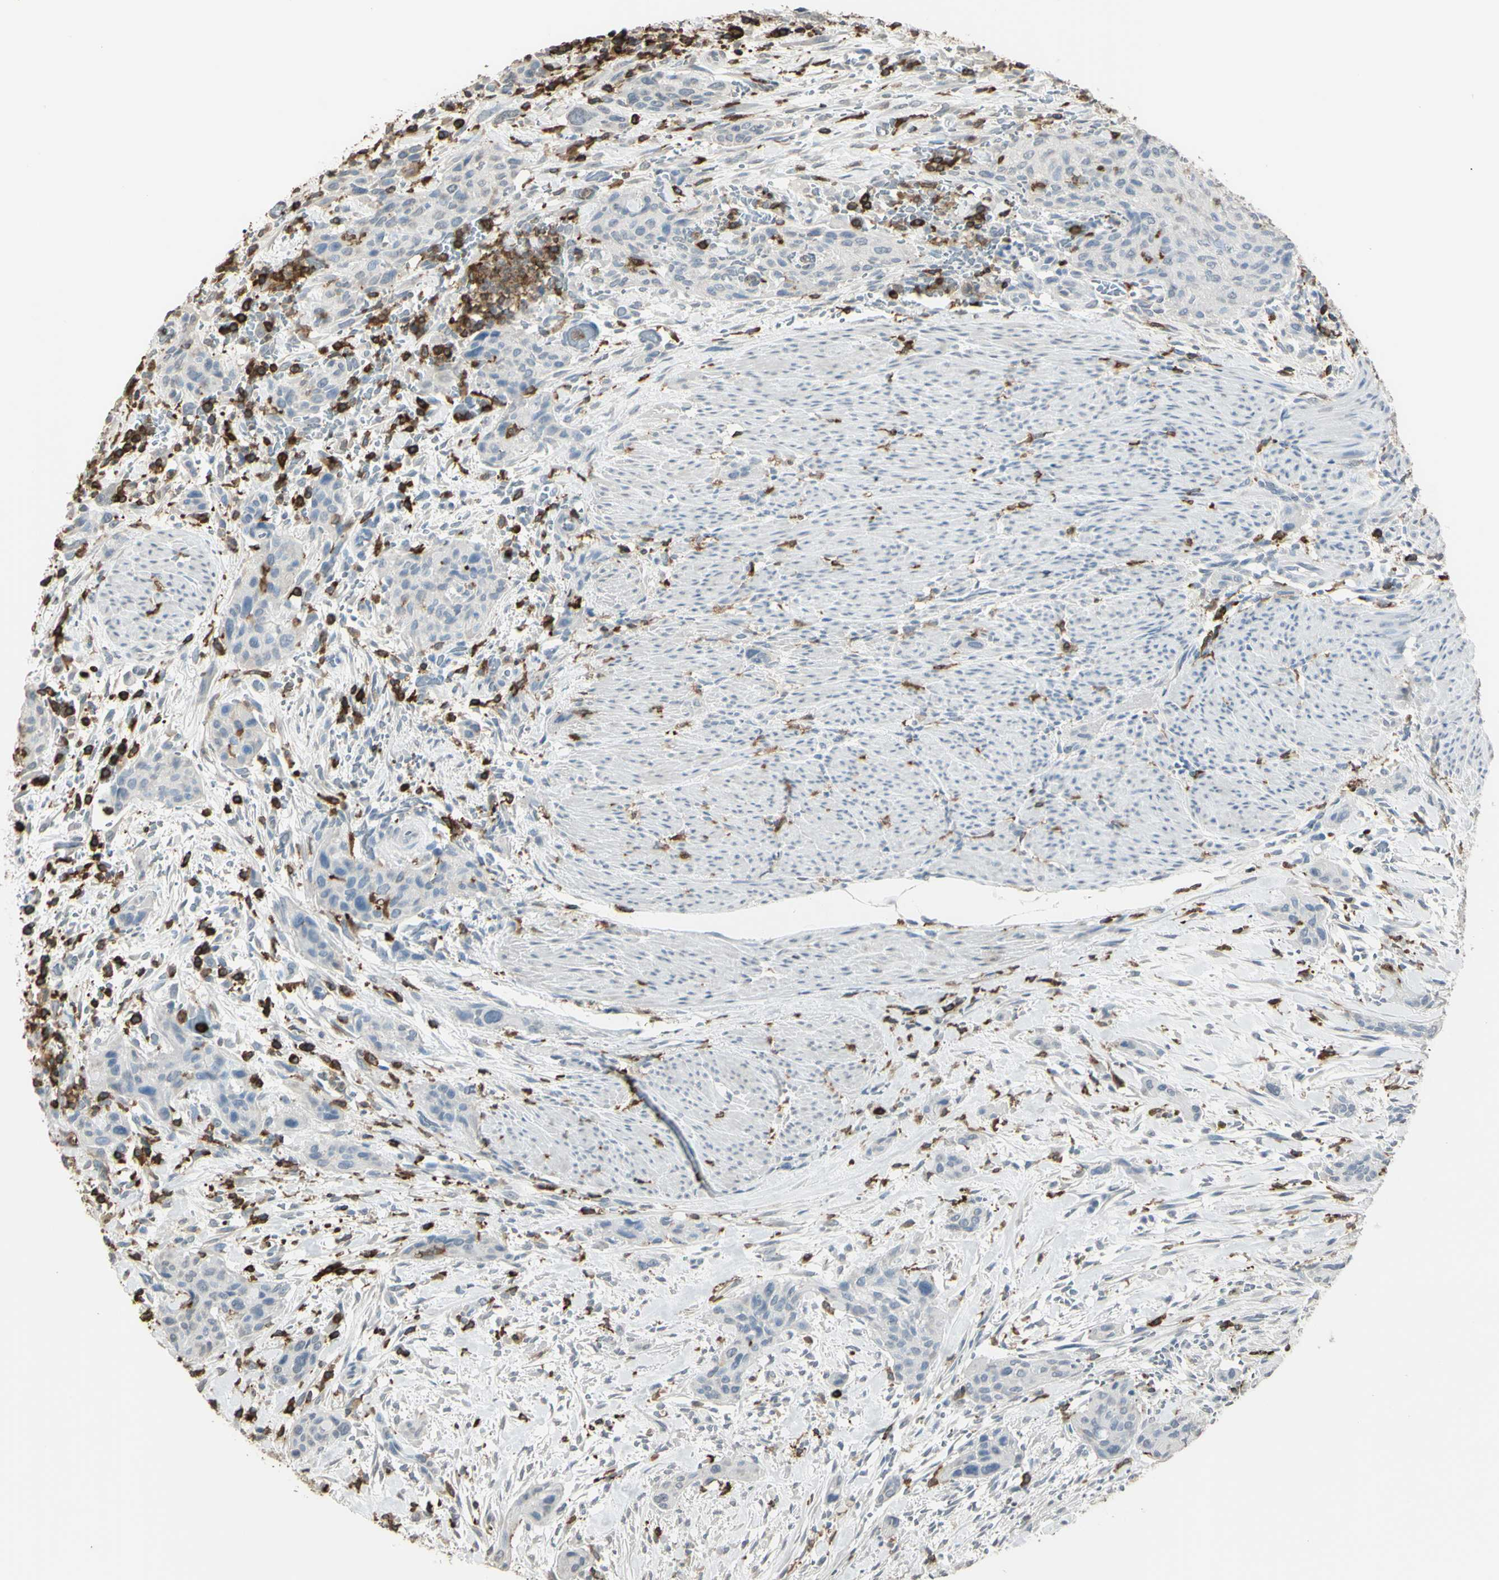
{"staining": {"intensity": "negative", "quantity": "none", "location": "none"}, "tissue": "urothelial cancer", "cell_type": "Tumor cells", "image_type": "cancer", "snomed": [{"axis": "morphology", "description": "Urothelial carcinoma, High grade"}, {"axis": "topography", "description": "Urinary bladder"}], "caption": "Immunohistochemistry image of urothelial cancer stained for a protein (brown), which reveals no staining in tumor cells.", "gene": "PSTPIP1", "patient": {"sex": "male", "age": 35}}